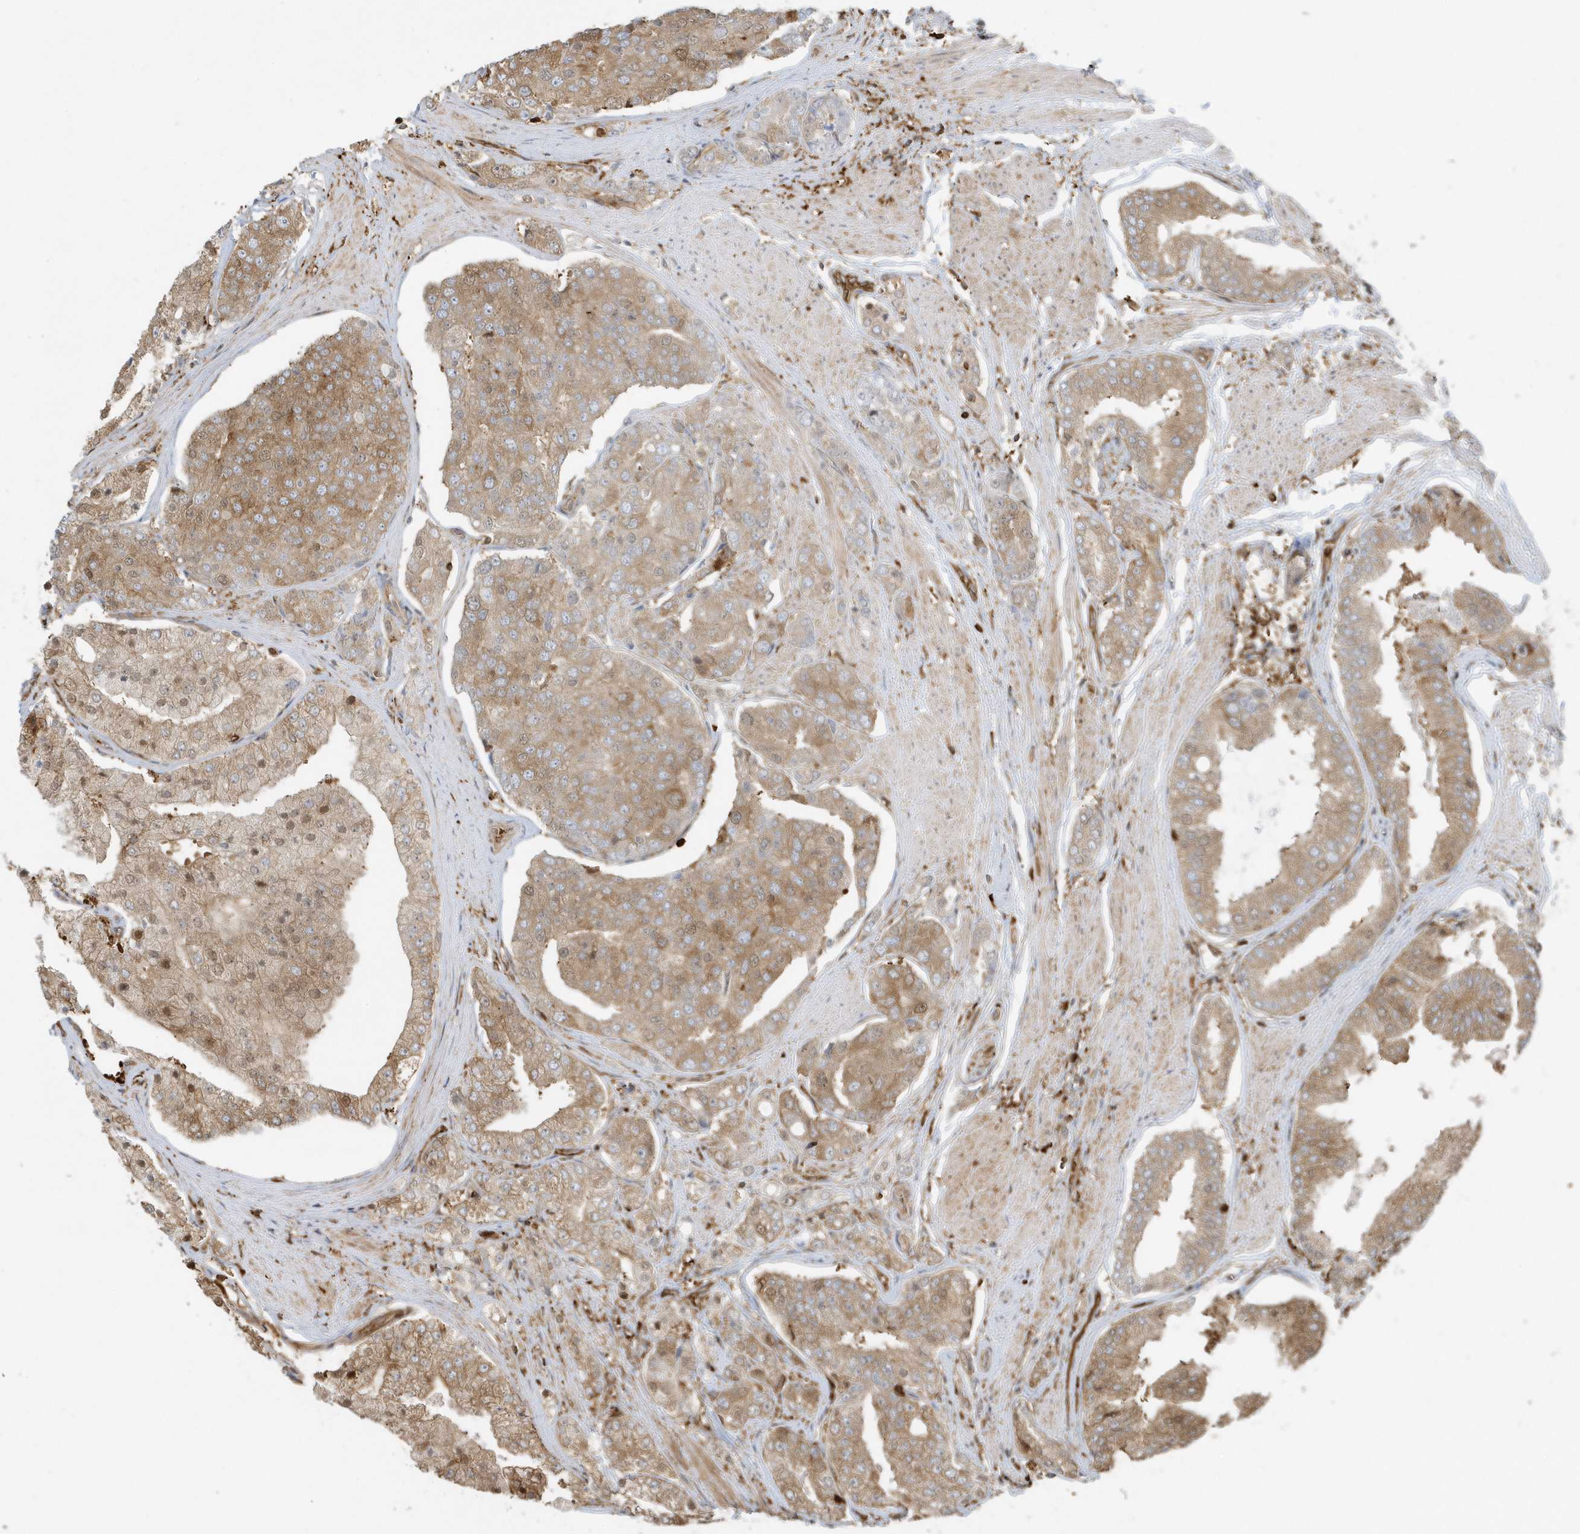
{"staining": {"intensity": "moderate", "quantity": ">75%", "location": "cytoplasmic/membranous"}, "tissue": "prostate cancer", "cell_type": "Tumor cells", "image_type": "cancer", "snomed": [{"axis": "morphology", "description": "Adenocarcinoma, High grade"}, {"axis": "topography", "description": "Prostate"}], "caption": "Moderate cytoplasmic/membranous protein positivity is present in approximately >75% of tumor cells in adenocarcinoma (high-grade) (prostate). (Stains: DAB in brown, nuclei in blue, Microscopy: brightfield microscopy at high magnification).", "gene": "CLCN6", "patient": {"sex": "male", "age": 50}}